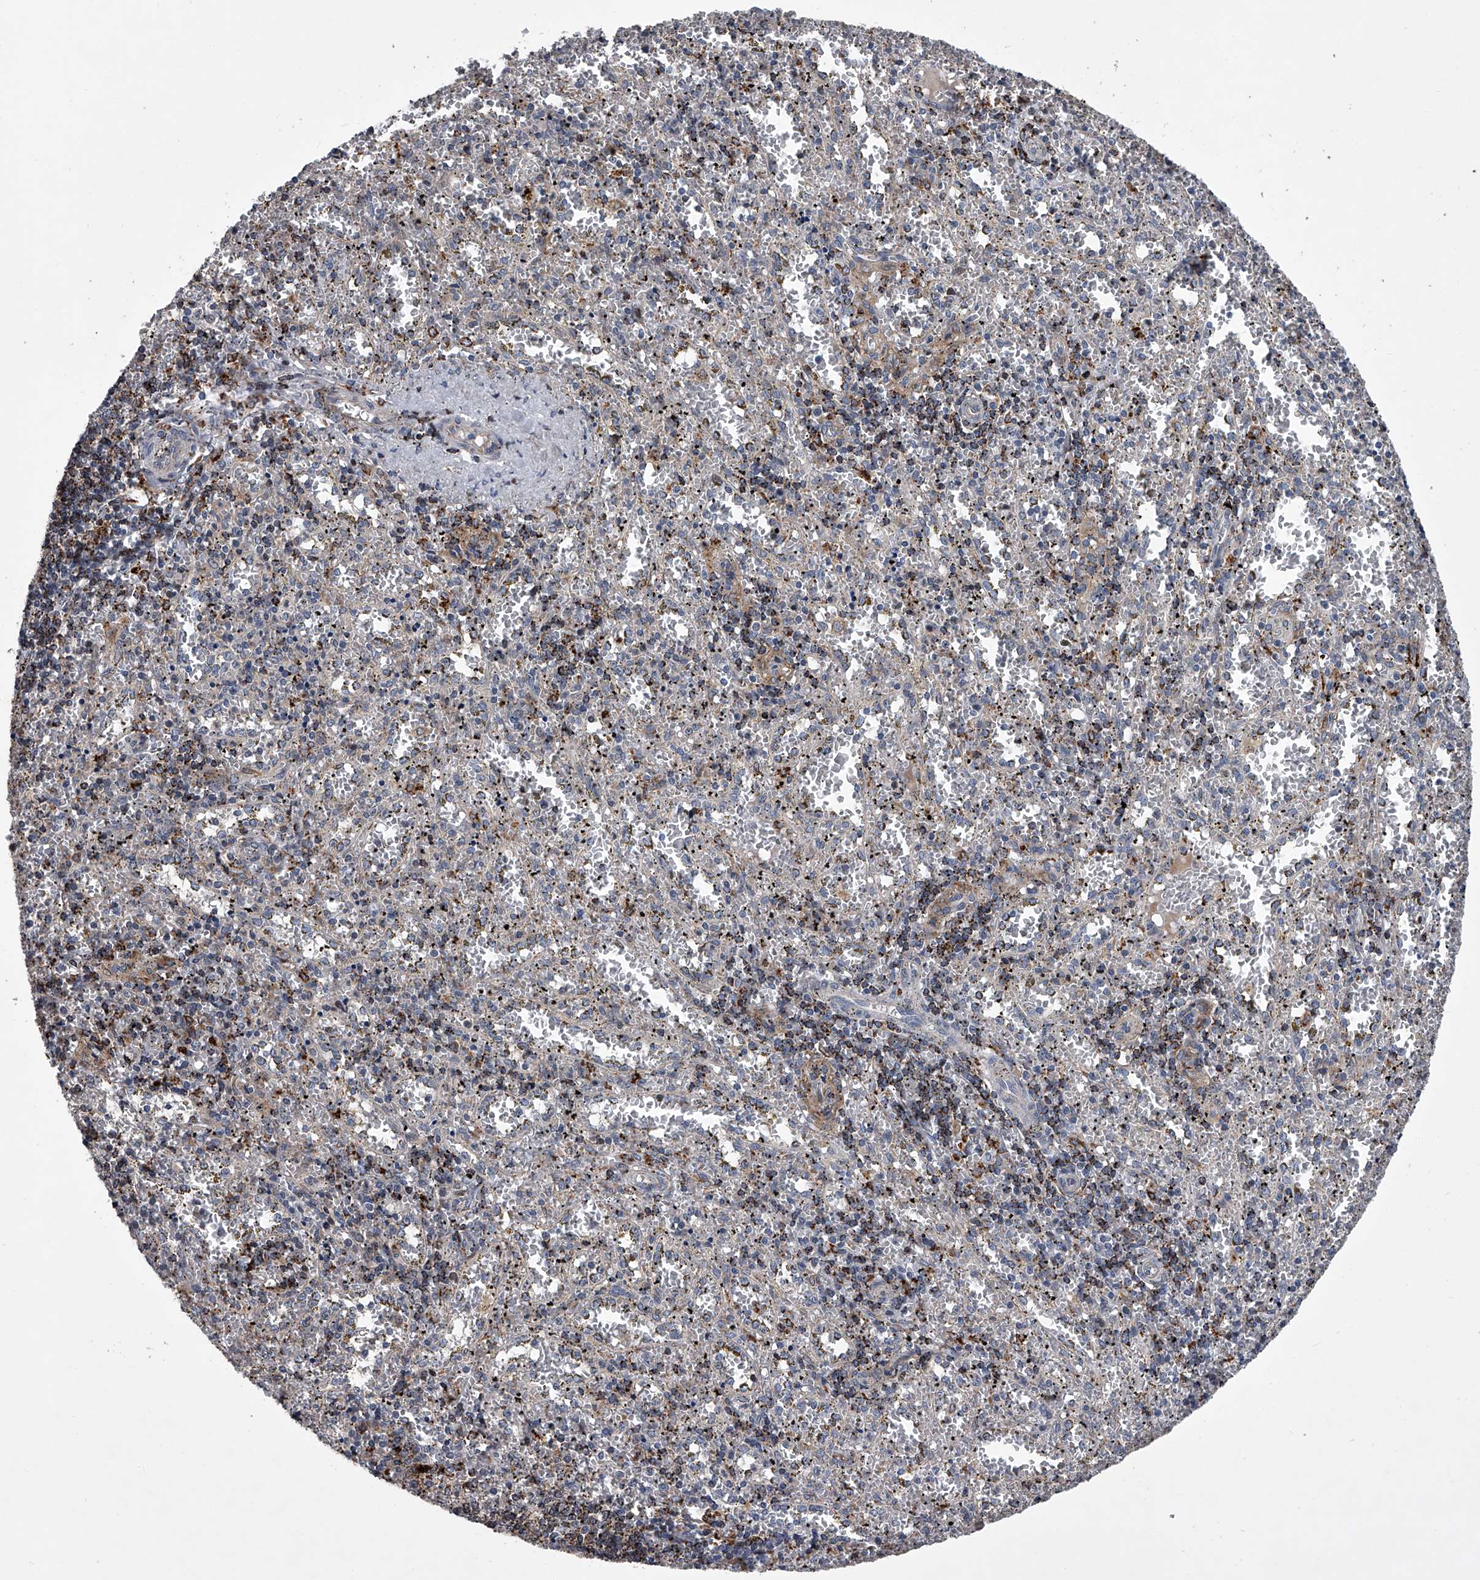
{"staining": {"intensity": "moderate", "quantity": "<25%", "location": "cytoplasmic/membranous"}, "tissue": "spleen", "cell_type": "Cells in red pulp", "image_type": "normal", "snomed": [{"axis": "morphology", "description": "Normal tissue, NOS"}, {"axis": "topography", "description": "Spleen"}], "caption": "Moderate cytoplasmic/membranous positivity for a protein is identified in about <25% of cells in red pulp of benign spleen using IHC.", "gene": "TRIM8", "patient": {"sex": "male", "age": 11}}